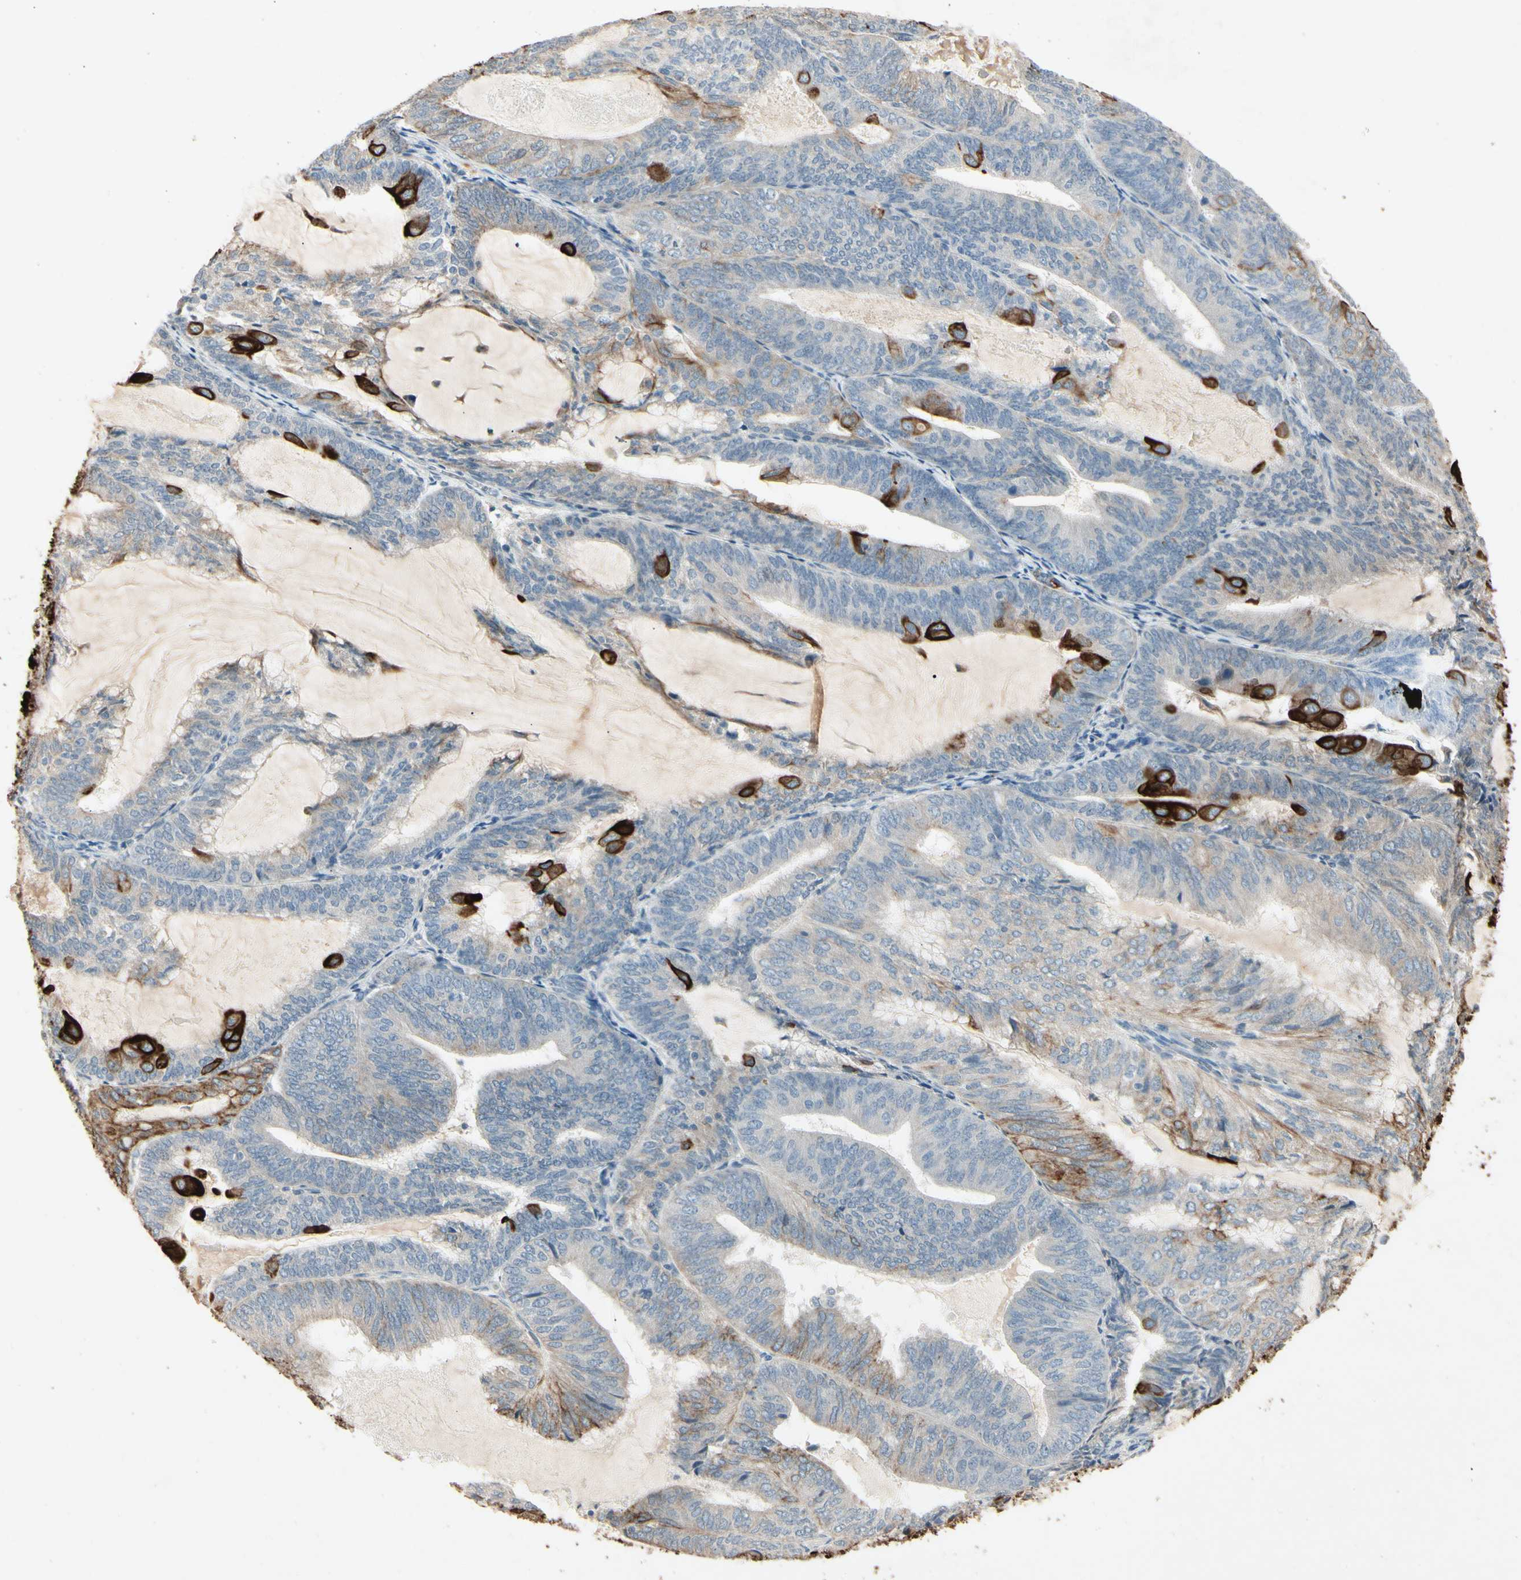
{"staining": {"intensity": "strong", "quantity": "<25%", "location": "cytoplasmic/membranous"}, "tissue": "endometrial cancer", "cell_type": "Tumor cells", "image_type": "cancer", "snomed": [{"axis": "morphology", "description": "Adenocarcinoma, NOS"}, {"axis": "topography", "description": "Endometrium"}], "caption": "Immunohistochemical staining of human endometrial cancer (adenocarcinoma) demonstrates strong cytoplasmic/membranous protein expression in approximately <25% of tumor cells.", "gene": "SKIL", "patient": {"sex": "female", "age": 81}}